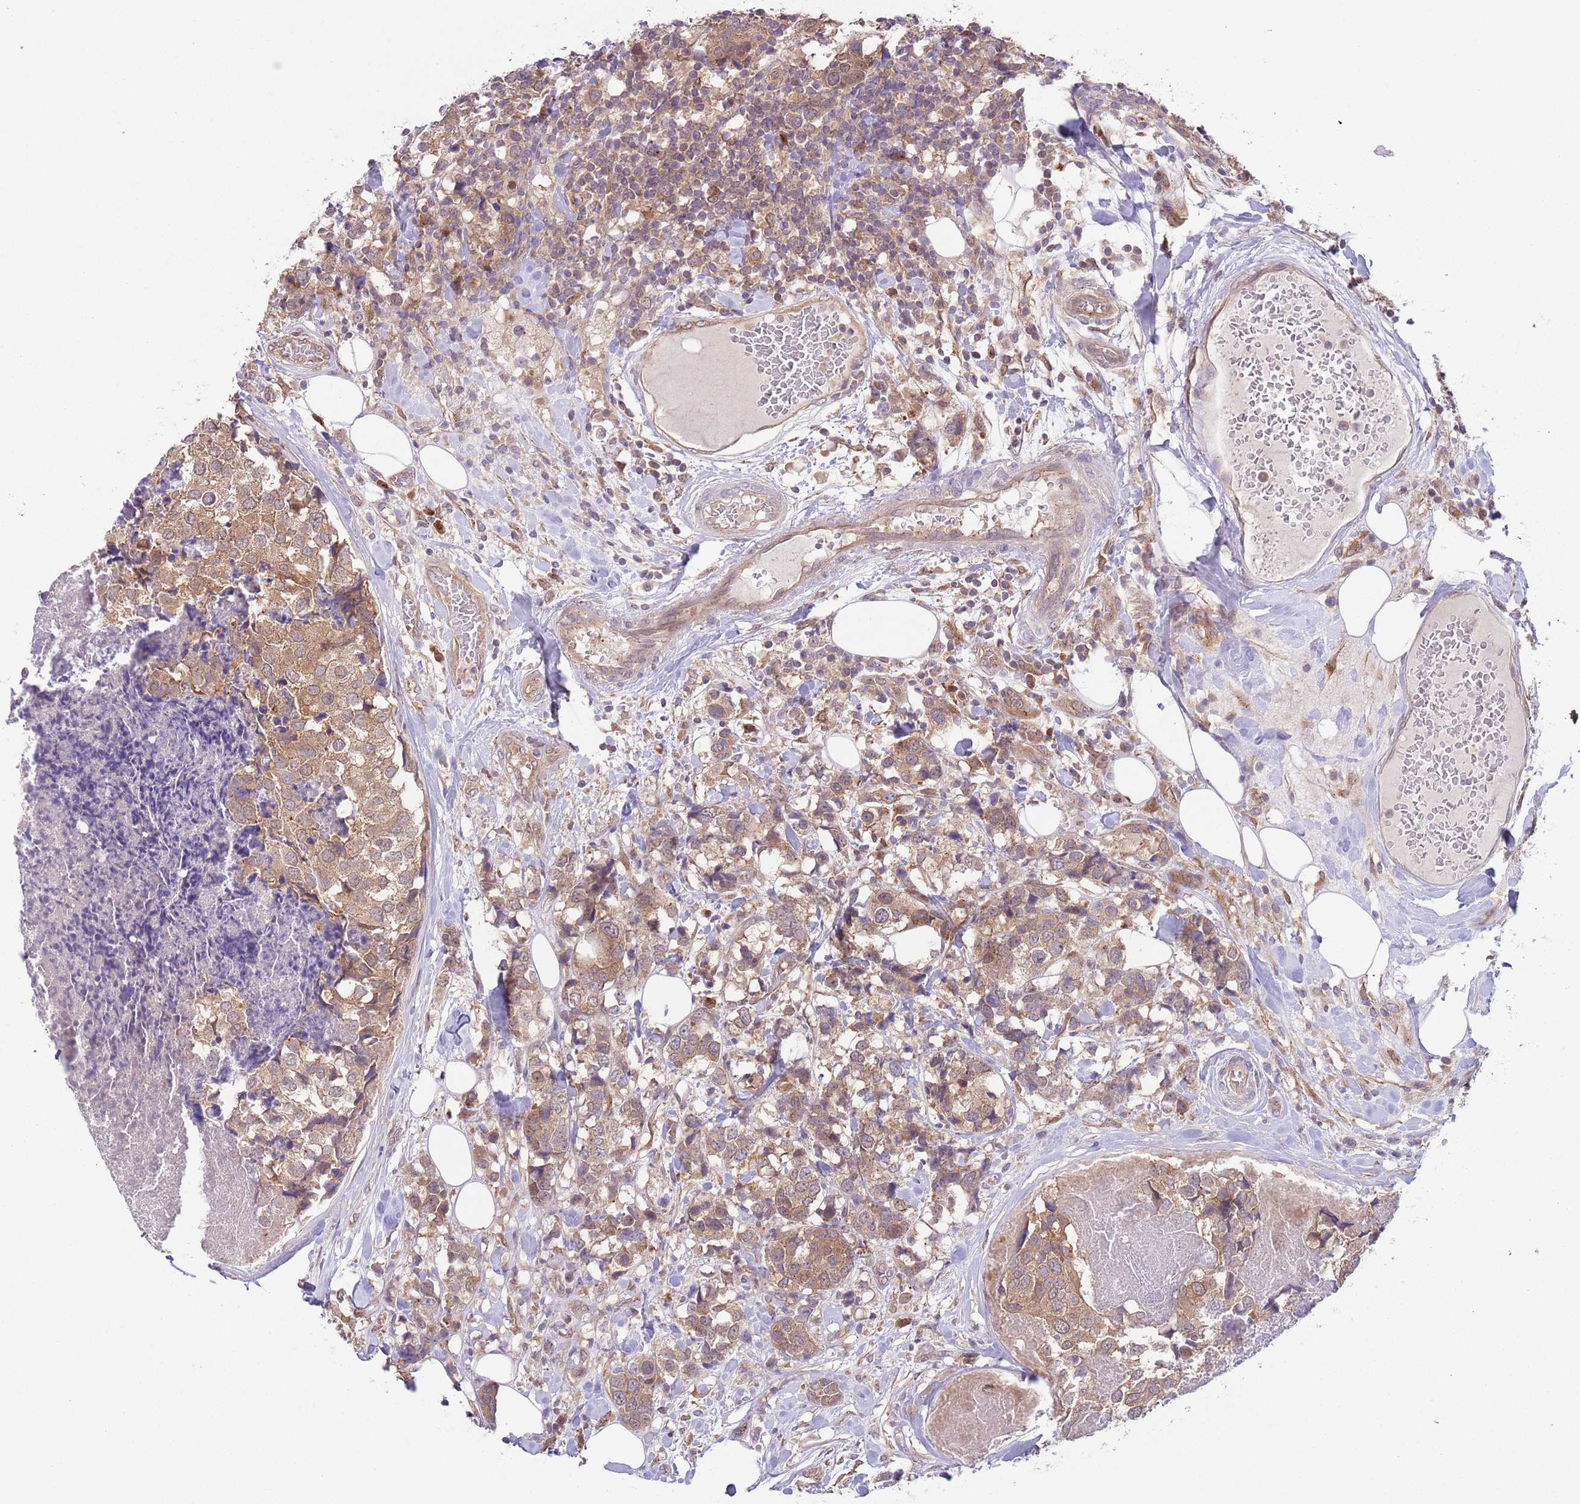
{"staining": {"intensity": "moderate", "quantity": ">75%", "location": "cytoplasmic/membranous"}, "tissue": "breast cancer", "cell_type": "Tumor cells", "image_type": "cancer", "snomed": [{"axis": "morphology", "description": "Lobular carcinoma"}, {"axis": "topography", "description": "Breast"}], "caption": "Breast cancer (lobular carcinoma) stained with DAB (3,3'-diaminobenzidine) IHC reveals medium levels of moderate cytoplasmic/membranous staining in about >75% of tumor cells.", "gene": "COPE", "patient": {"sex": "female", "age": 59}}